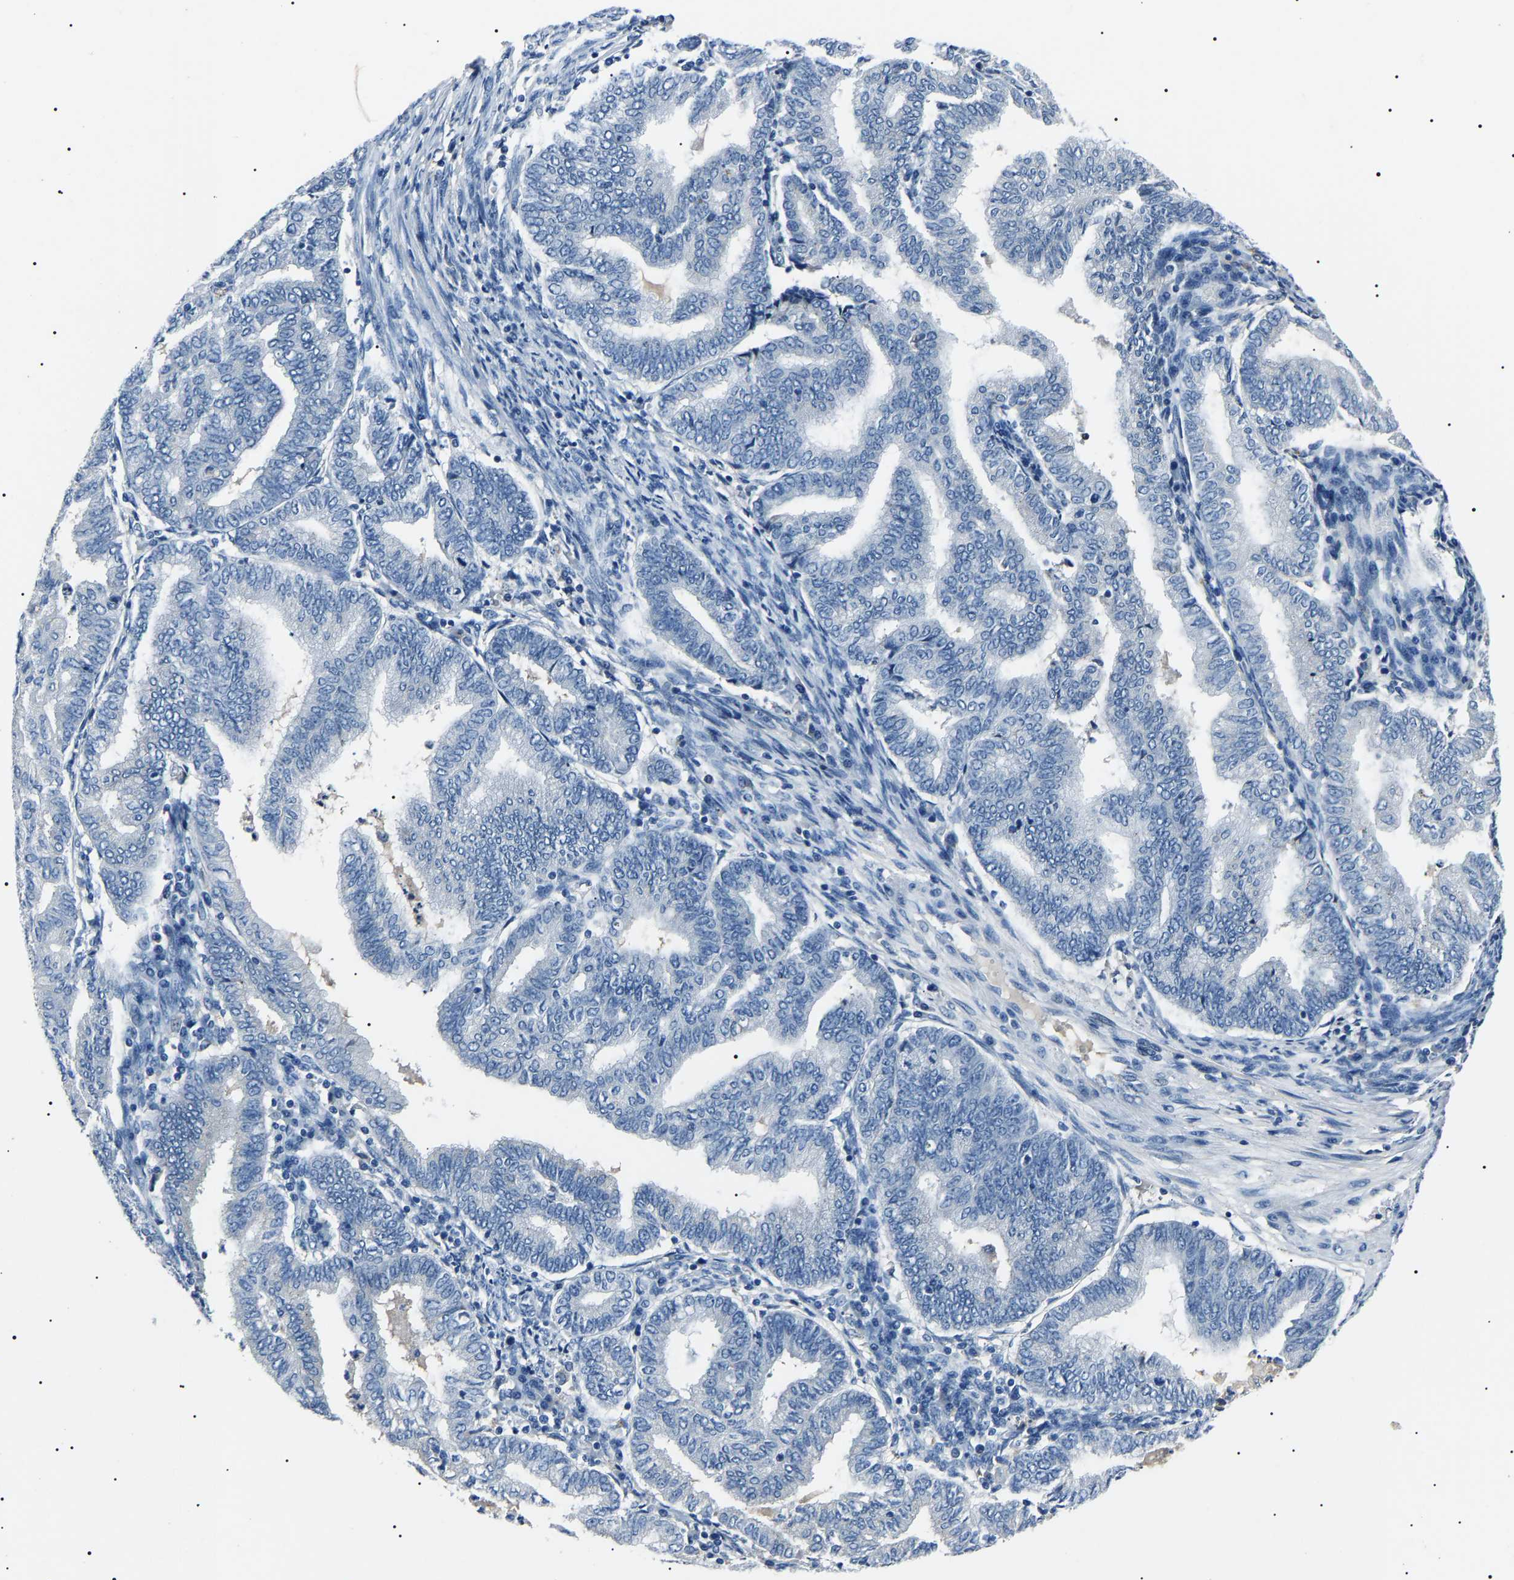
{"staining": {"intensity": "negative", "quantity": "none", "location": "none"}, "tissue": "endometrial cancer", "cell_type": "Tumor cells", "image_type": "cancer", "snomed": [{"axis": "morphology", "description": "Polyp, NOS"}, {"axis": "morphology", "description": "Adenocarcinoma, NOS"}, {"axis": "morphology", "description": "Adenoma, NOS"}, {"axis": "topography", "description": "Endometrium"}], "caption": "This is an immunohistochemistry image of adenoma (endometrial). There is no staining in tumor cells.", "gene": "KLK15", "patient": {"sex": "female", "age": 79}}